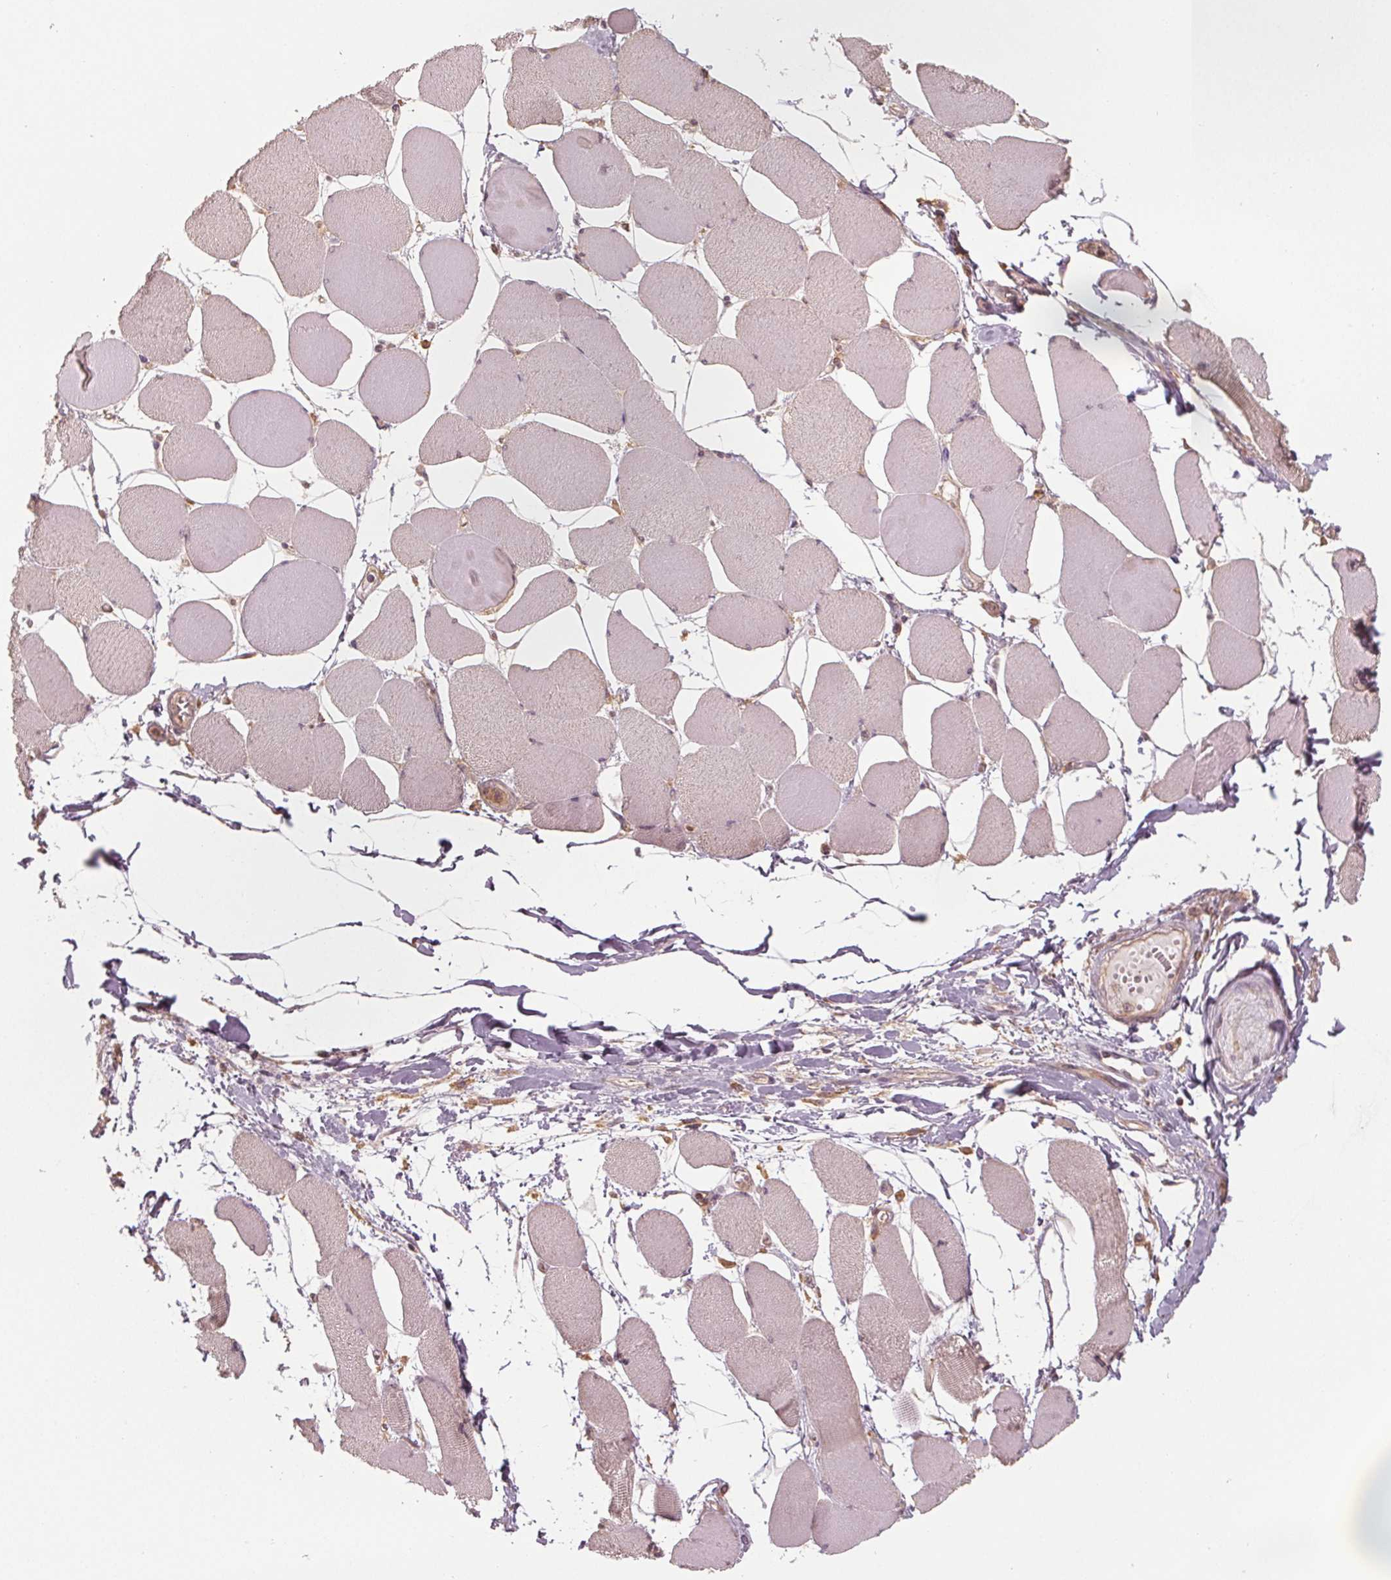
{"staining": {"intensity": "weak", "quantity": "25%-75%", "location": "cytoplasmic/membranous"}, "tissue": "skeletal muscle", "cell_type": "Myocytes", "image_type": "normal", "snomed": [{"axis": "morphology", "description": "Normal tissue, NOS"}, {"axis": "topography", "description": "Skeletal muscle"}], "caption": "Skeletal muscle stained for a protein reveals weak cytoplasmic/membranous positivity in myocytes.", "gene": "GNB2", "patient": {"sex": "female", "age": 75}}